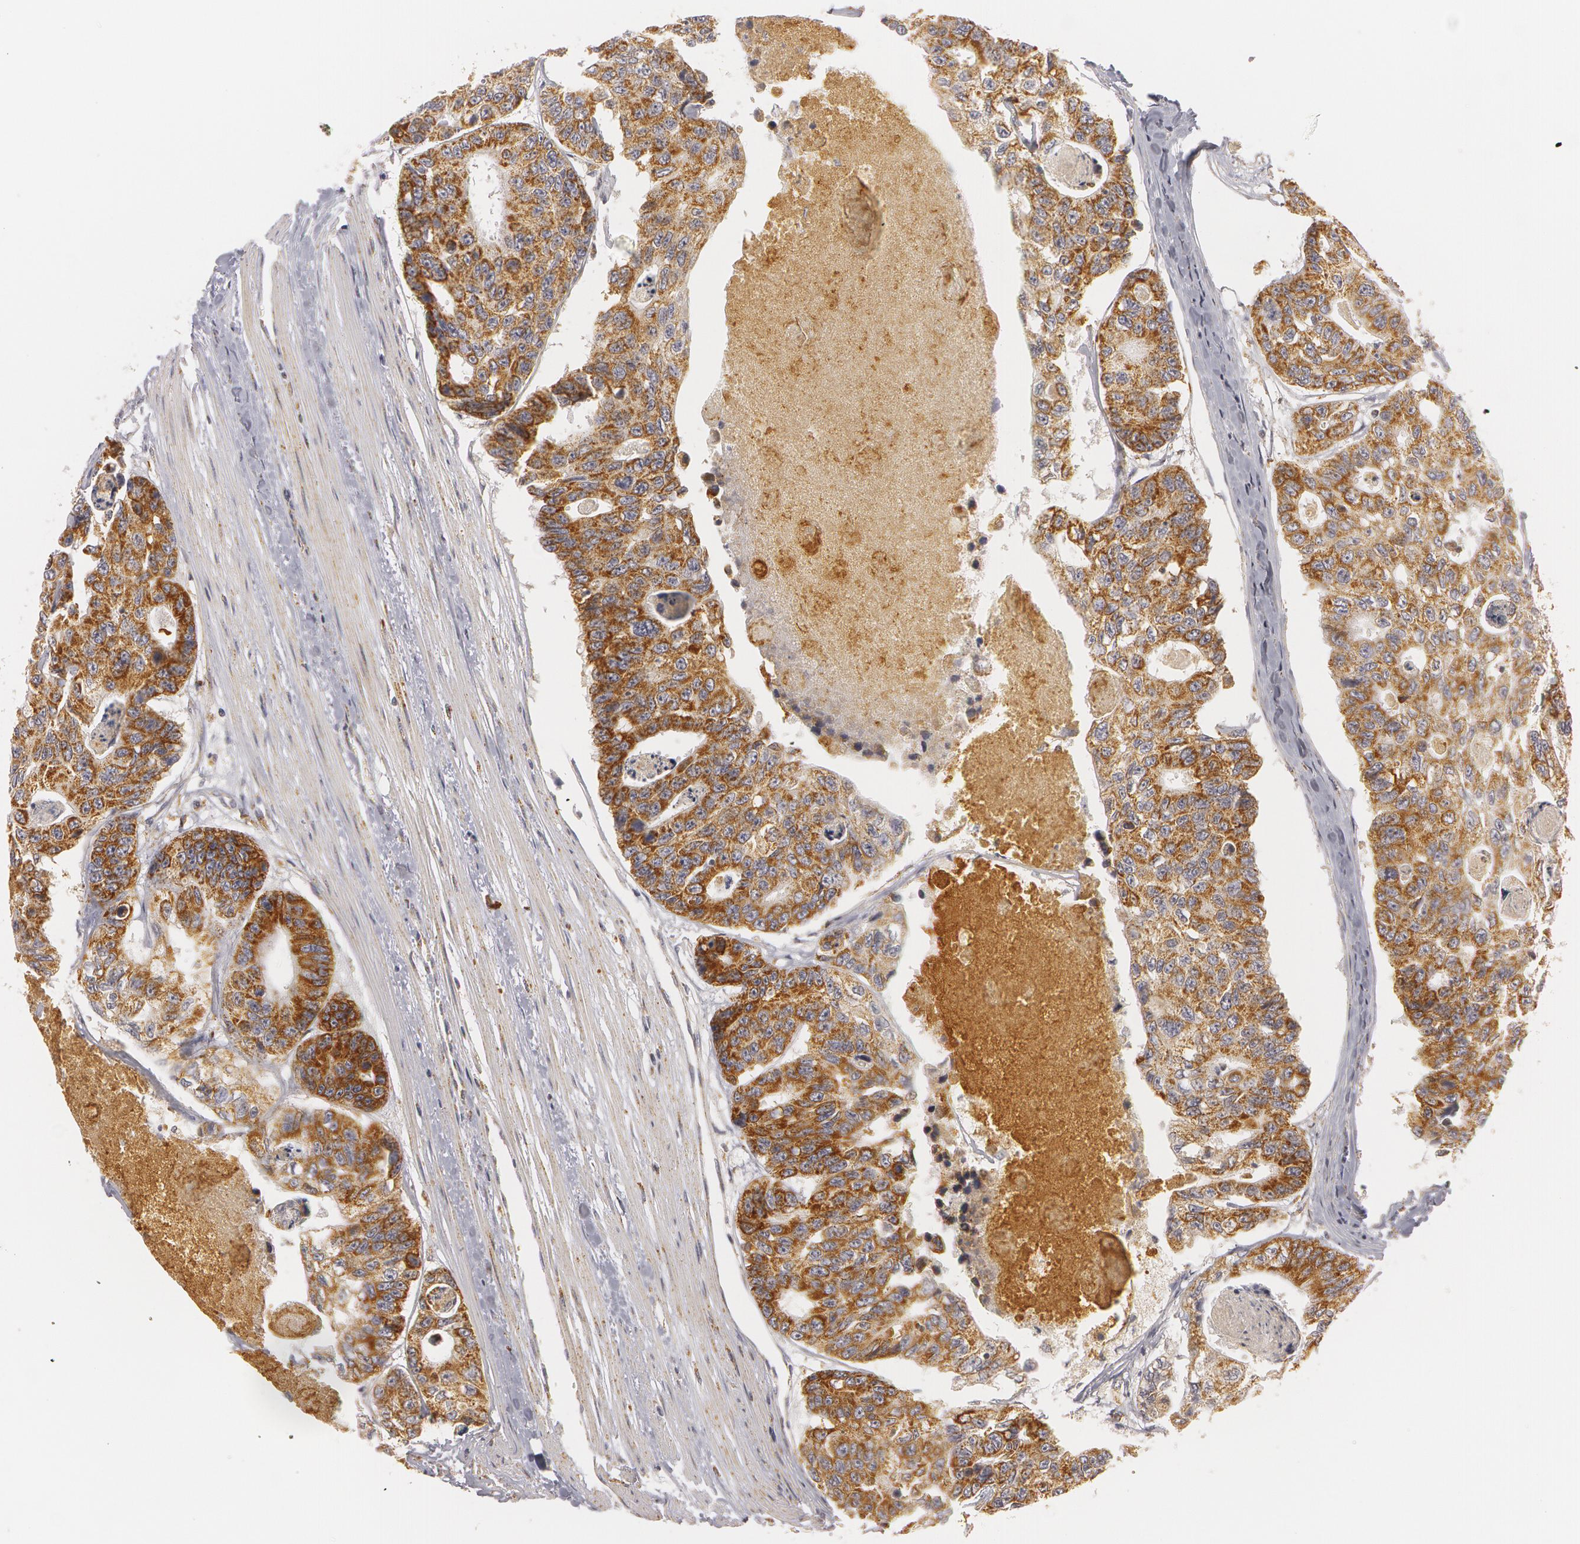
{"staining": {"intensity": "moderate", "quantity": ">75%", "location": "cytoplasmic/membranous"}, "tissue": "colorectal cancer", "cell_type": "Tumor cells", "image_type": "cancer", "snomed": [{"axis": "morphology", "description": "Adenocarcinoma, NOS"}, {"axis": "topography", "description": "Colon"}], "caption": "An IHC micrograph of neoplastic tissue is shown. Protein staining in brown labels moderate cytoplasmic/membranous positivity in colorectal cancer (adenocarcinoma) within tumor cells.", "gene": "C7", "patient": {"sex": "female", "age": 86}}